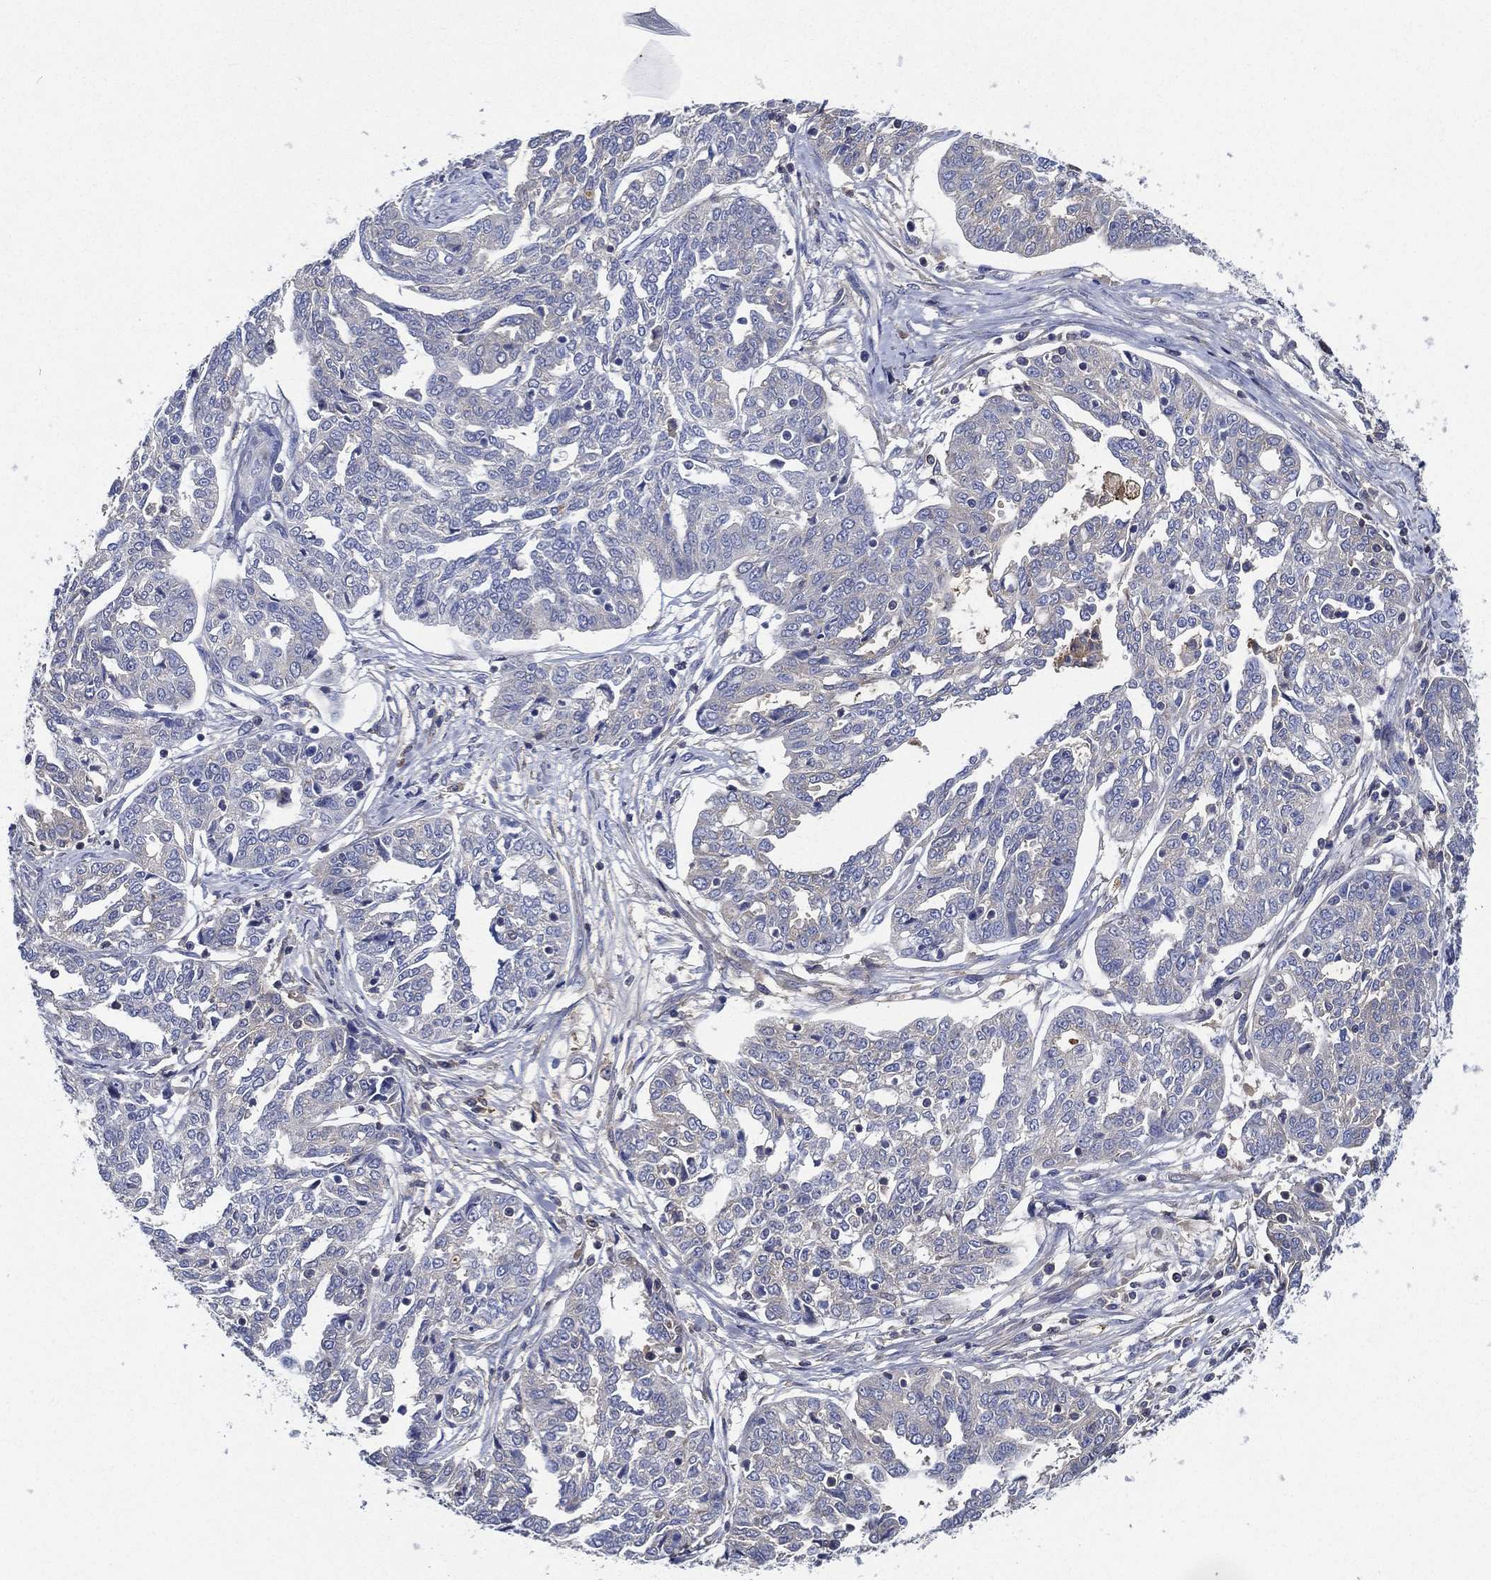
{"staining": {"intensity": "negative", "quantity": "none", "location": "none"}, "tissue": "ovarian cancer", "cell_type": "Tumor cells", "image_type": "cancer", "snomed": [{"axis": "morphology", "description": "Cystadenocarcinoma, serous, NOS"}, {"axis": "topography", "description": "Ovary"}], "caption": "Tumor cells show no significant positivity in ovarian cancer (serous cystadenocarcinoma).", "gene": "TMPRSS11D", "patient": {"sex": "female", "age": 67}}